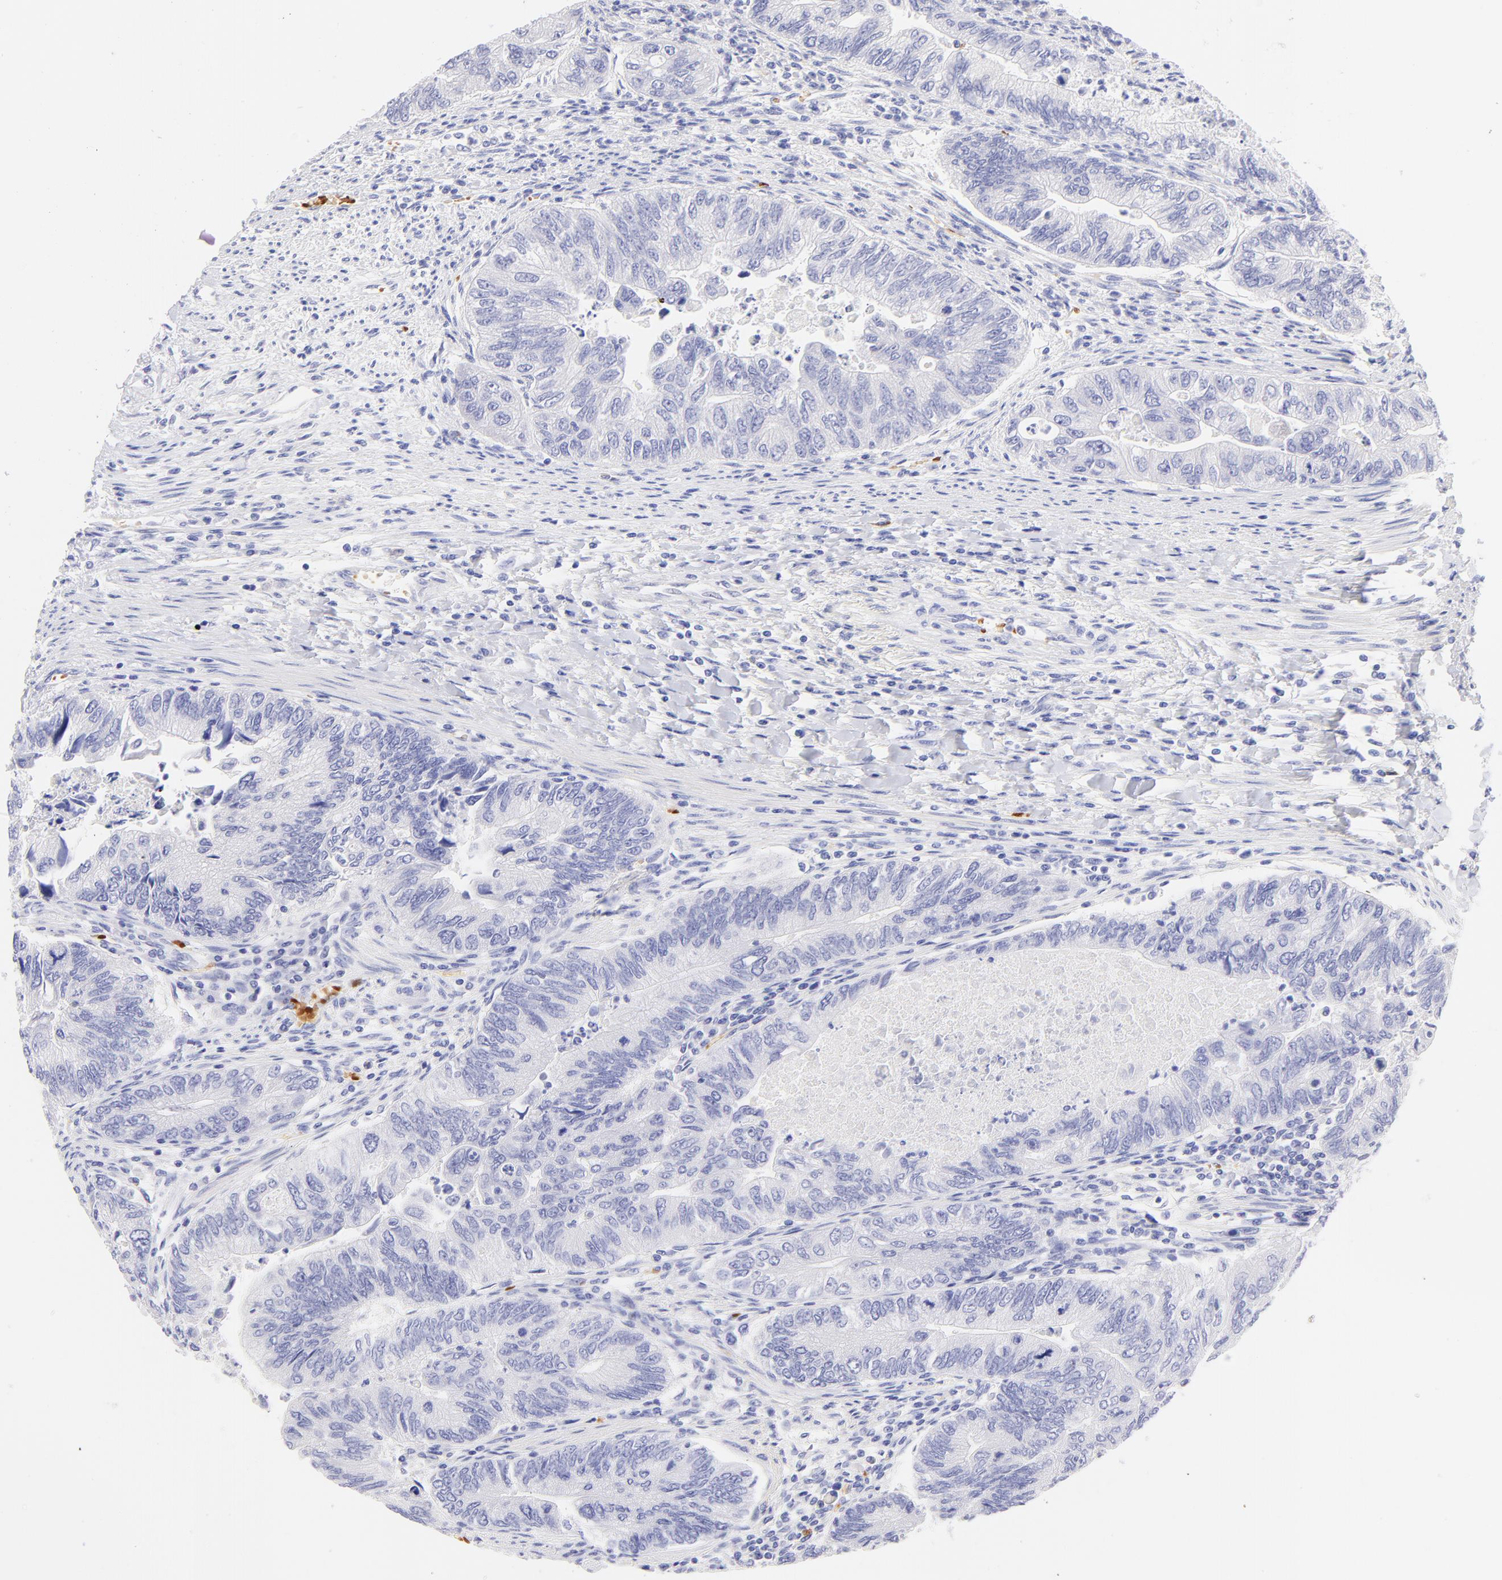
{"staining": {"intensity": "negative", "quantity": "none", "location": "none"}, "tissue": "colorectal cancer", "cell_type": "Tumor cells", "image_type": "cancer", "snomed": [{"axis": "morphology", "description": "Adenocarcinoma, NOS"}, {"axis": "topography", "description": "Colon"}], "caption": "The image demonstrates no significant expression in tumor cells of colorectal cancer.", "gene": "FRMPD3", "patient": {"sex": "female", "age": 11}}